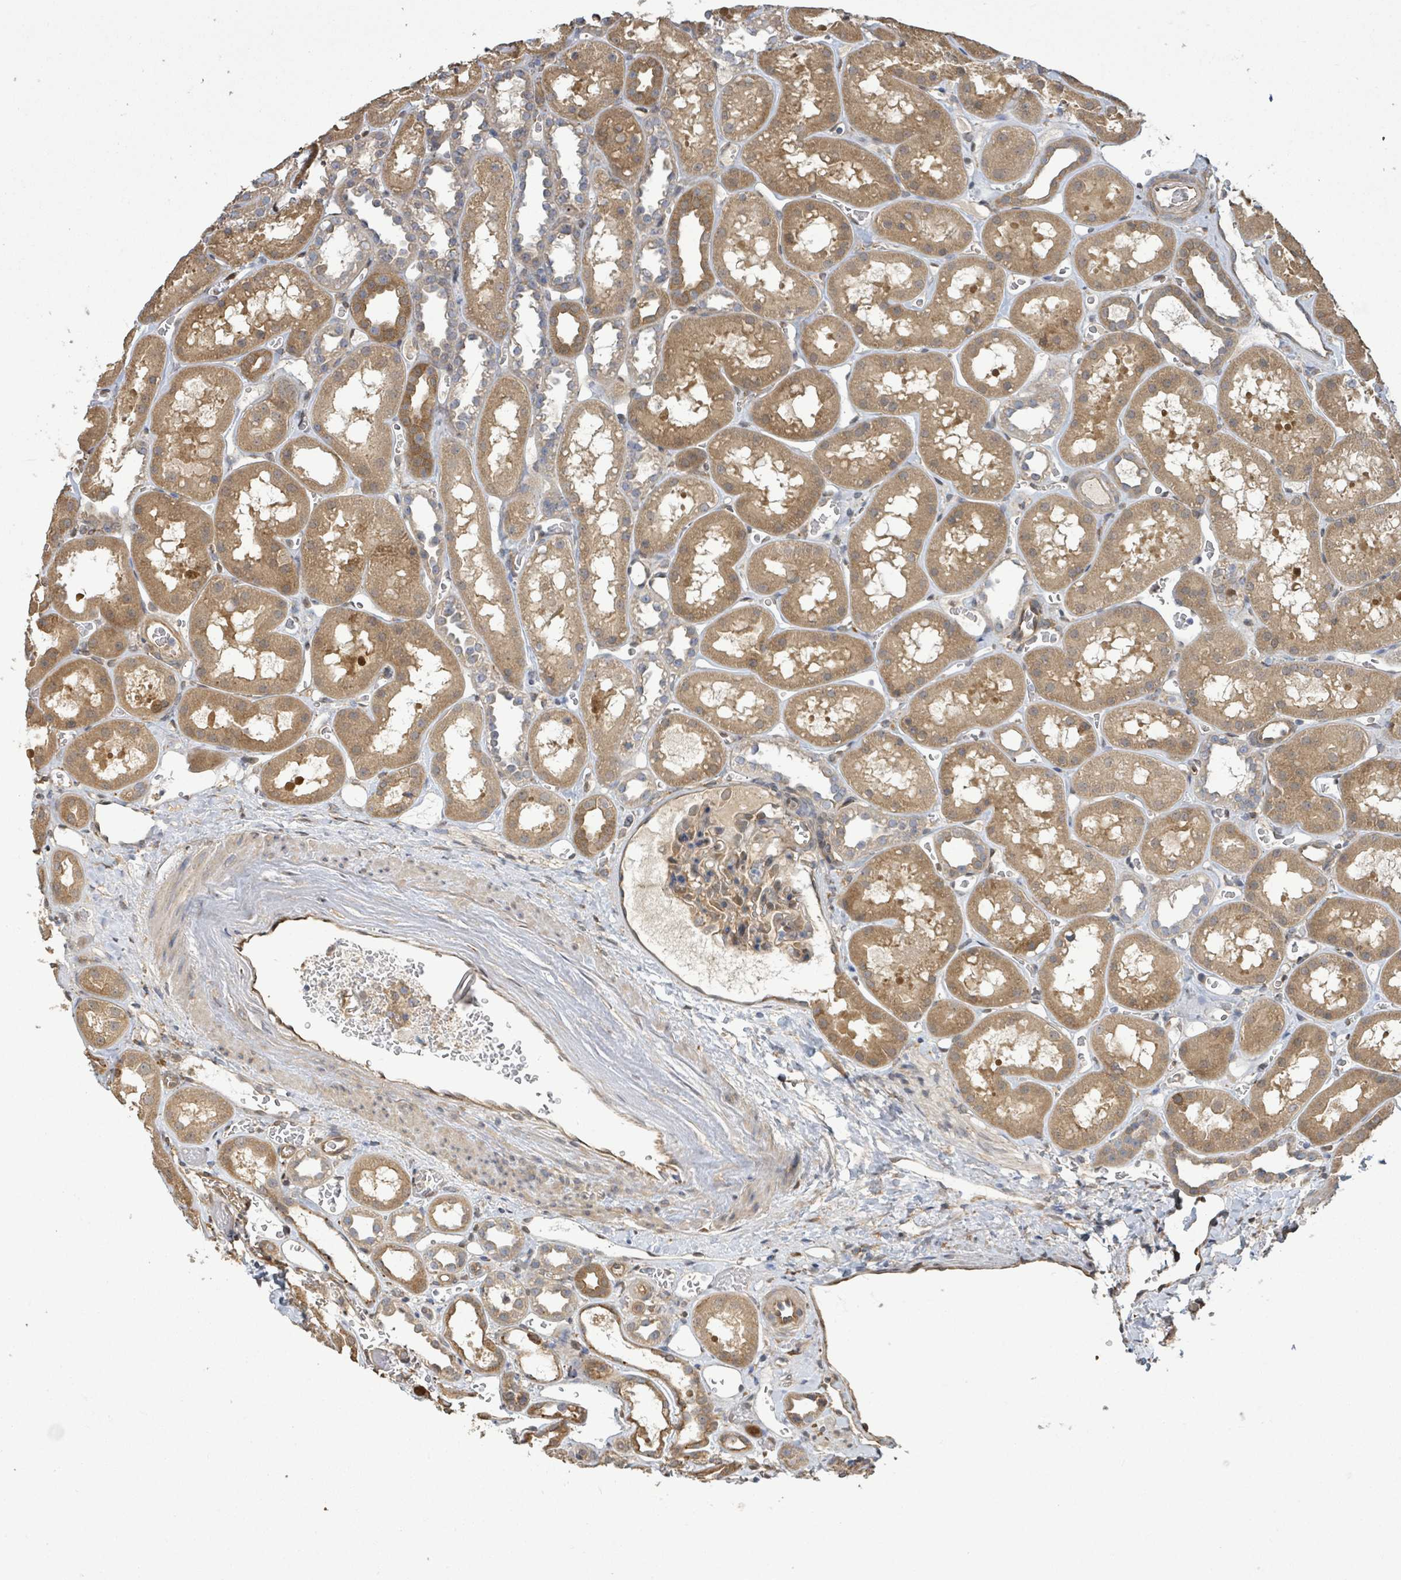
{"staining": {"intensity": "moderate", "quantity": ">75%", "location": "cytoplasmic/membranous"}, "tissue": "kidney", "cell_type": "Cells in glomeruli", "image_type": "normal", "snomed": [{"axis": "morphology", "description": "Normal tissue, NOS"}, {"axis": "topography", "description": "Kidney"}], "caption": "Benign kidney was stained to show a protein in brown. There is medium levels of moderate cytoplasmic/membranous expression in approximately >75% of cells in glomeruli.", "gene": "ARPIN", "patient": {"sex": "female", "age": 41}}